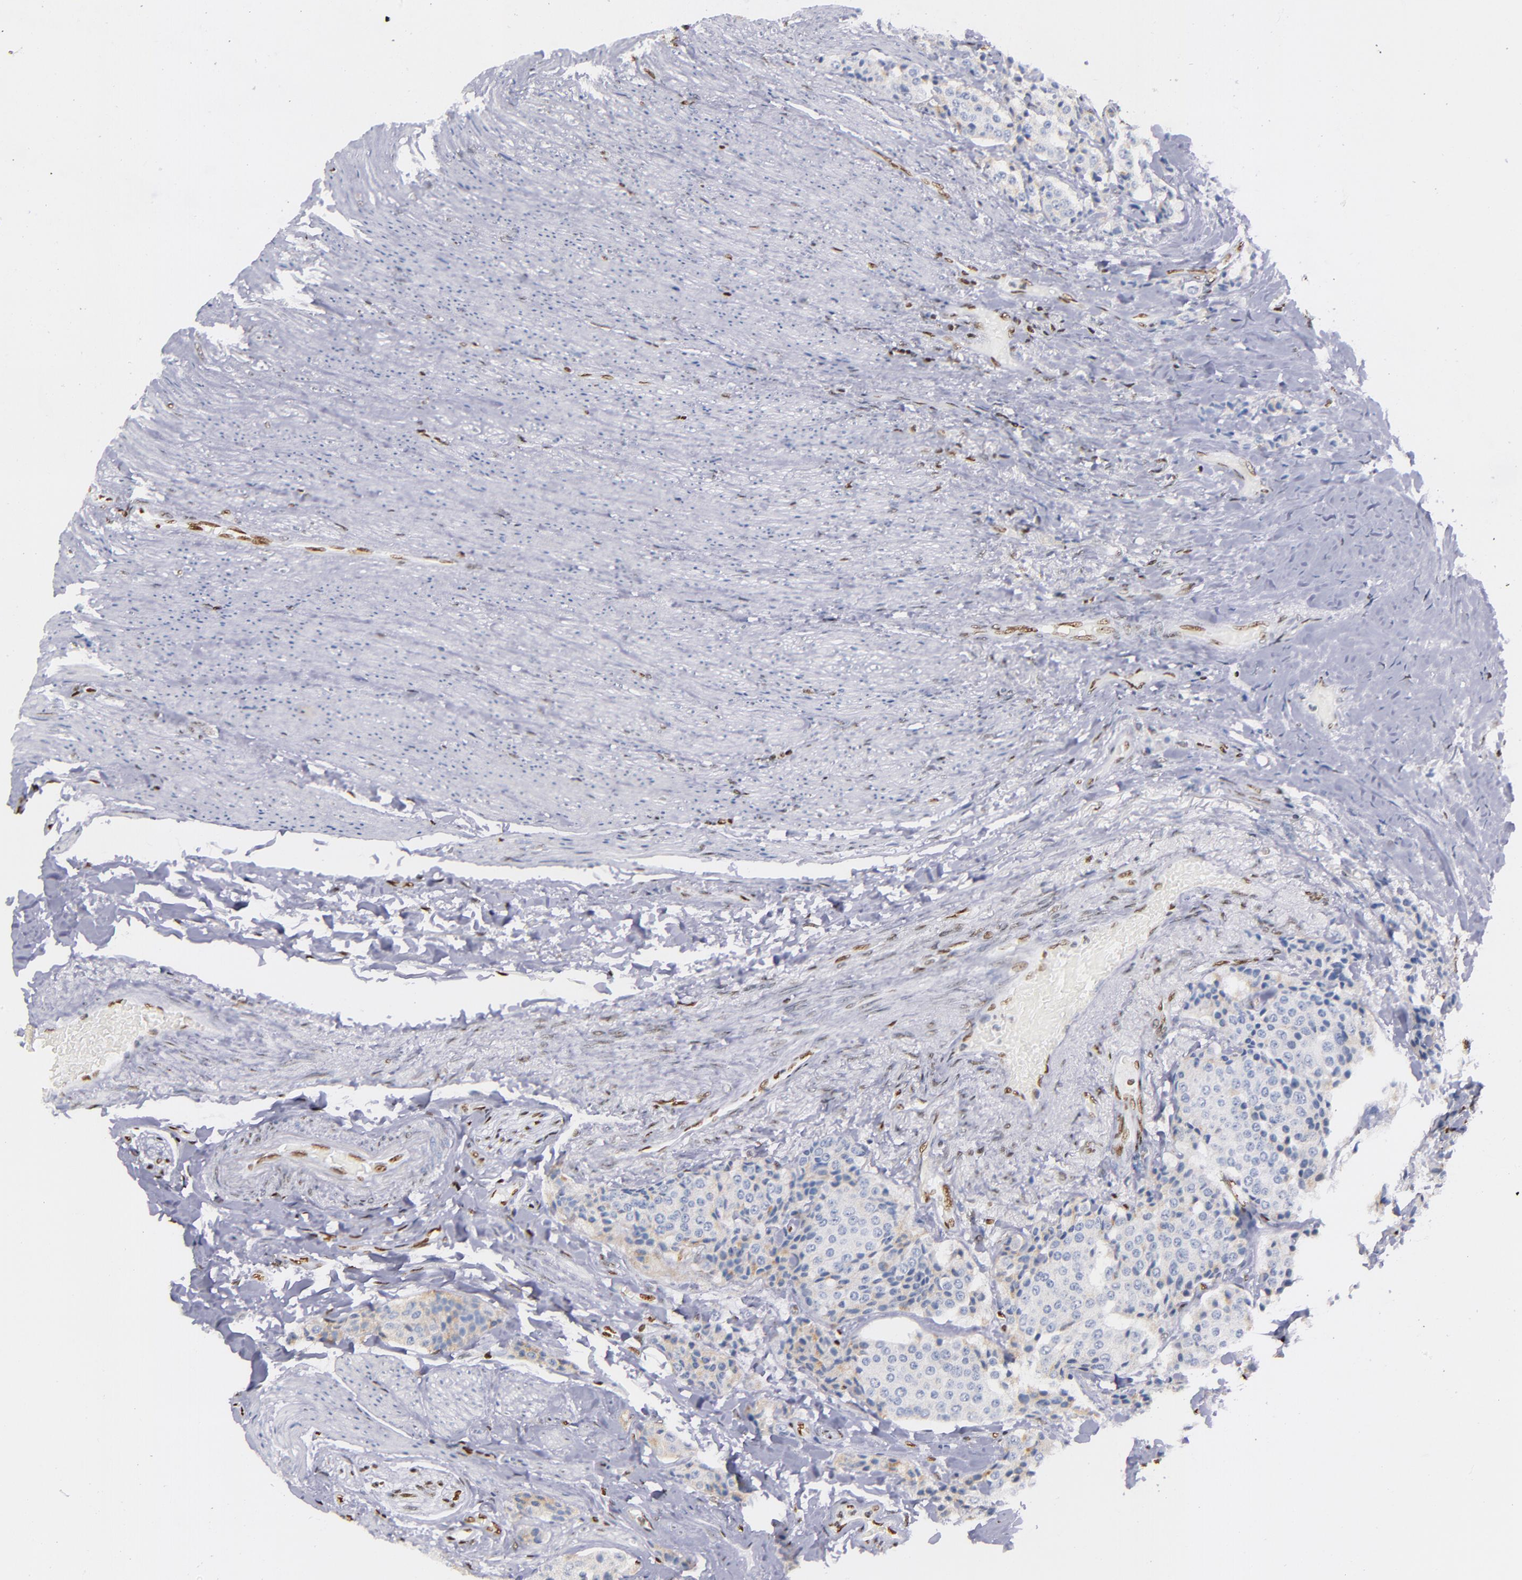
{"staining": {"intensity": "negative", "quantity": "none", "location": "none"}, "tissue": "carcinoid", "cell_type": "Tumor cells", "image_type": "cancer", "snomed": [{"axis": "morphology", "description": "Carcinoid, malignant, NOS"}, {"axis": "topography", "description": "Colon"}], "caption": "IHC micrograph of human malignant carcinoid stained for a protein (brown), which exhibits no expression in tumor cells.", "gene": "IFI16", "patient": {"sex": "female", "age": 61}}